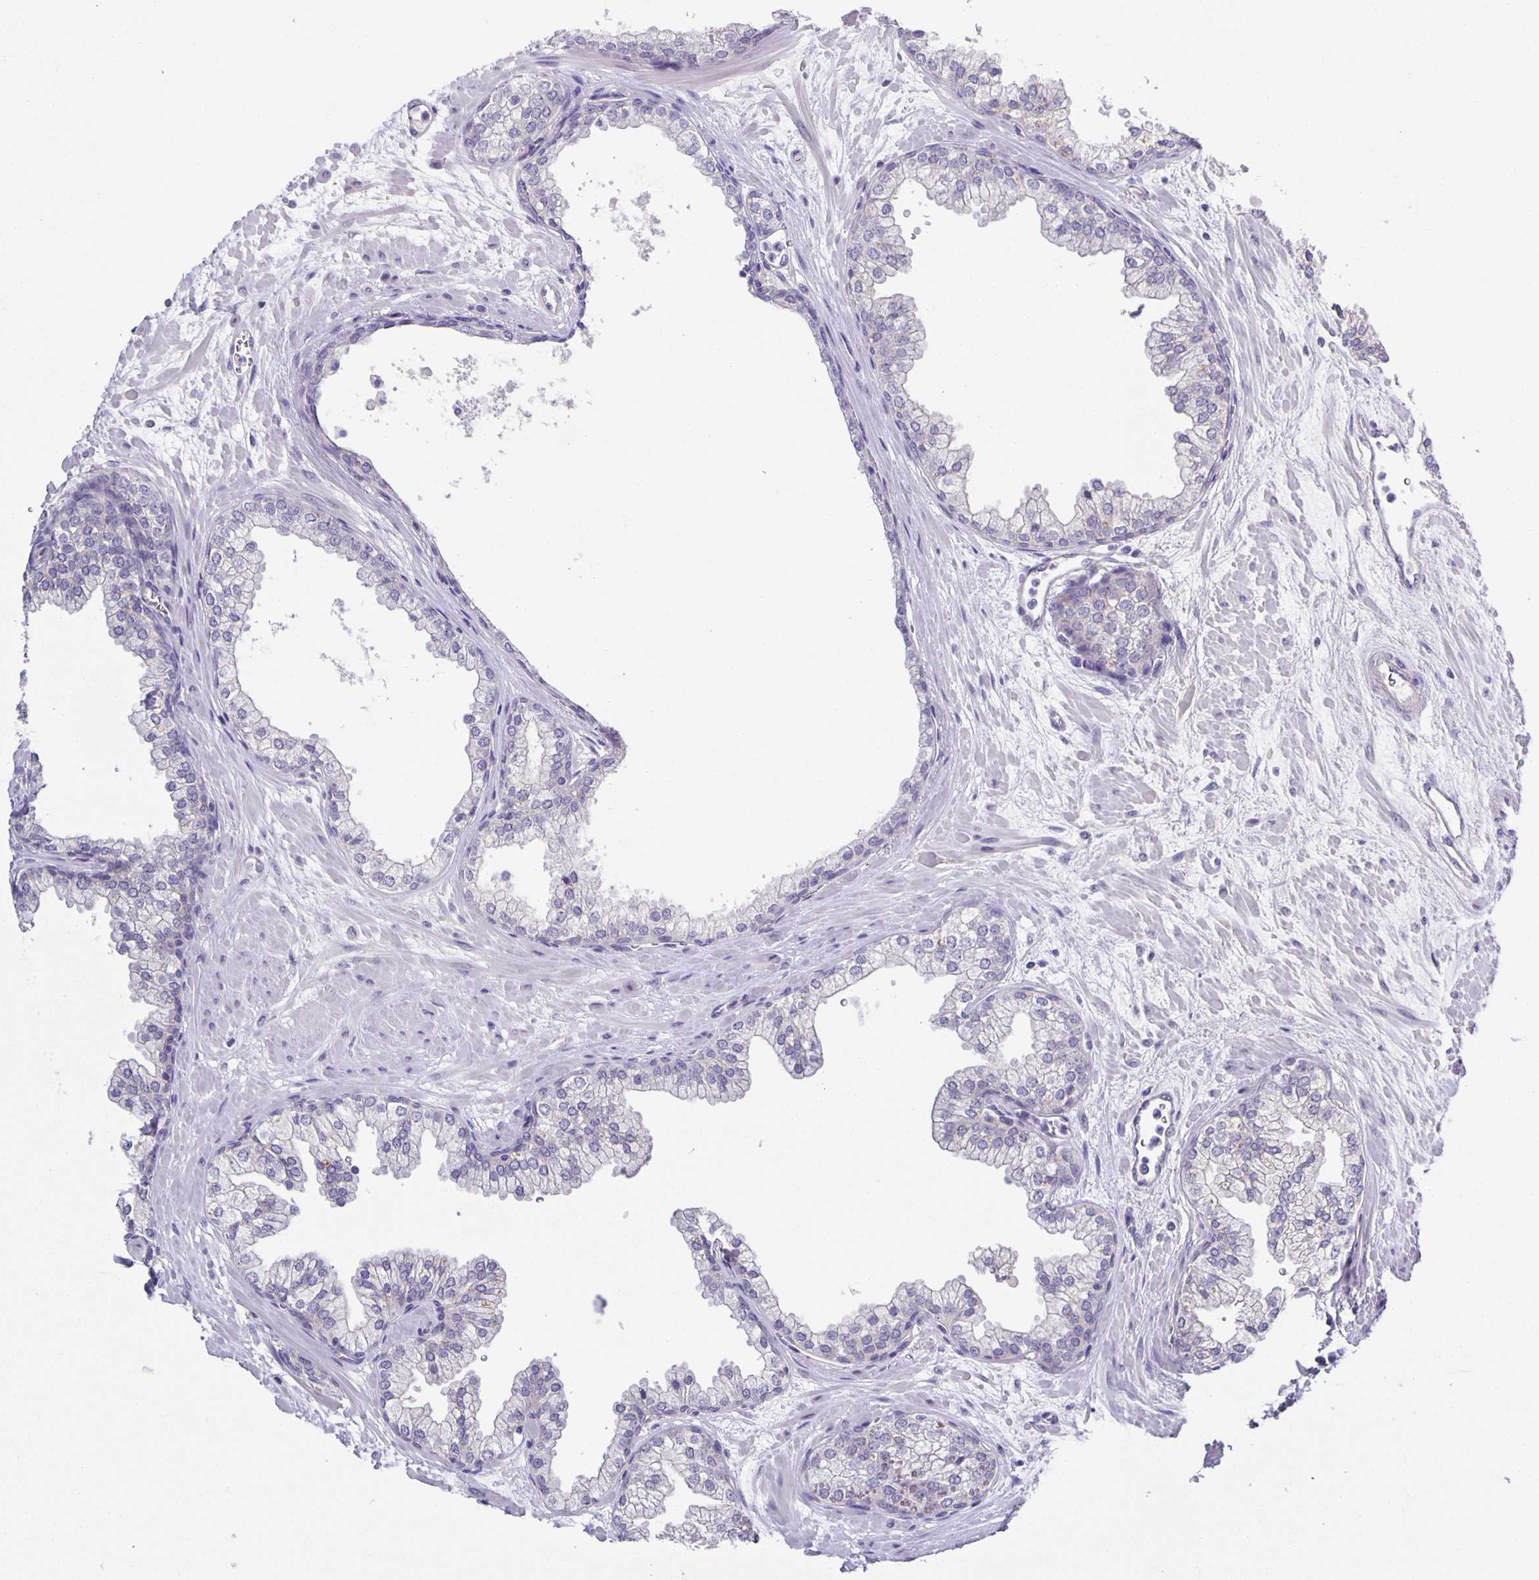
{"staining": {"intensity": "weak", "quantity": "<25%", "location": "cytoplasmic/membranous"}, "tissue": "prostate", "cell_type": "Glandular cells", "image_type": "normal", "snomed": [{"axis": "morphology", "description": "Normal tissue, NOS"}, {"axis": "topography", "description": "Prostate"}, {"axis": "topography", "description": "Peripheral nerve tissue"}], "caption": "This is an immunohistochemistry histopathology image of benign prostate. There is no expression in glandular cells.", "gene": "PTPN3", "patient": {"sex": "male", "age": 61}}